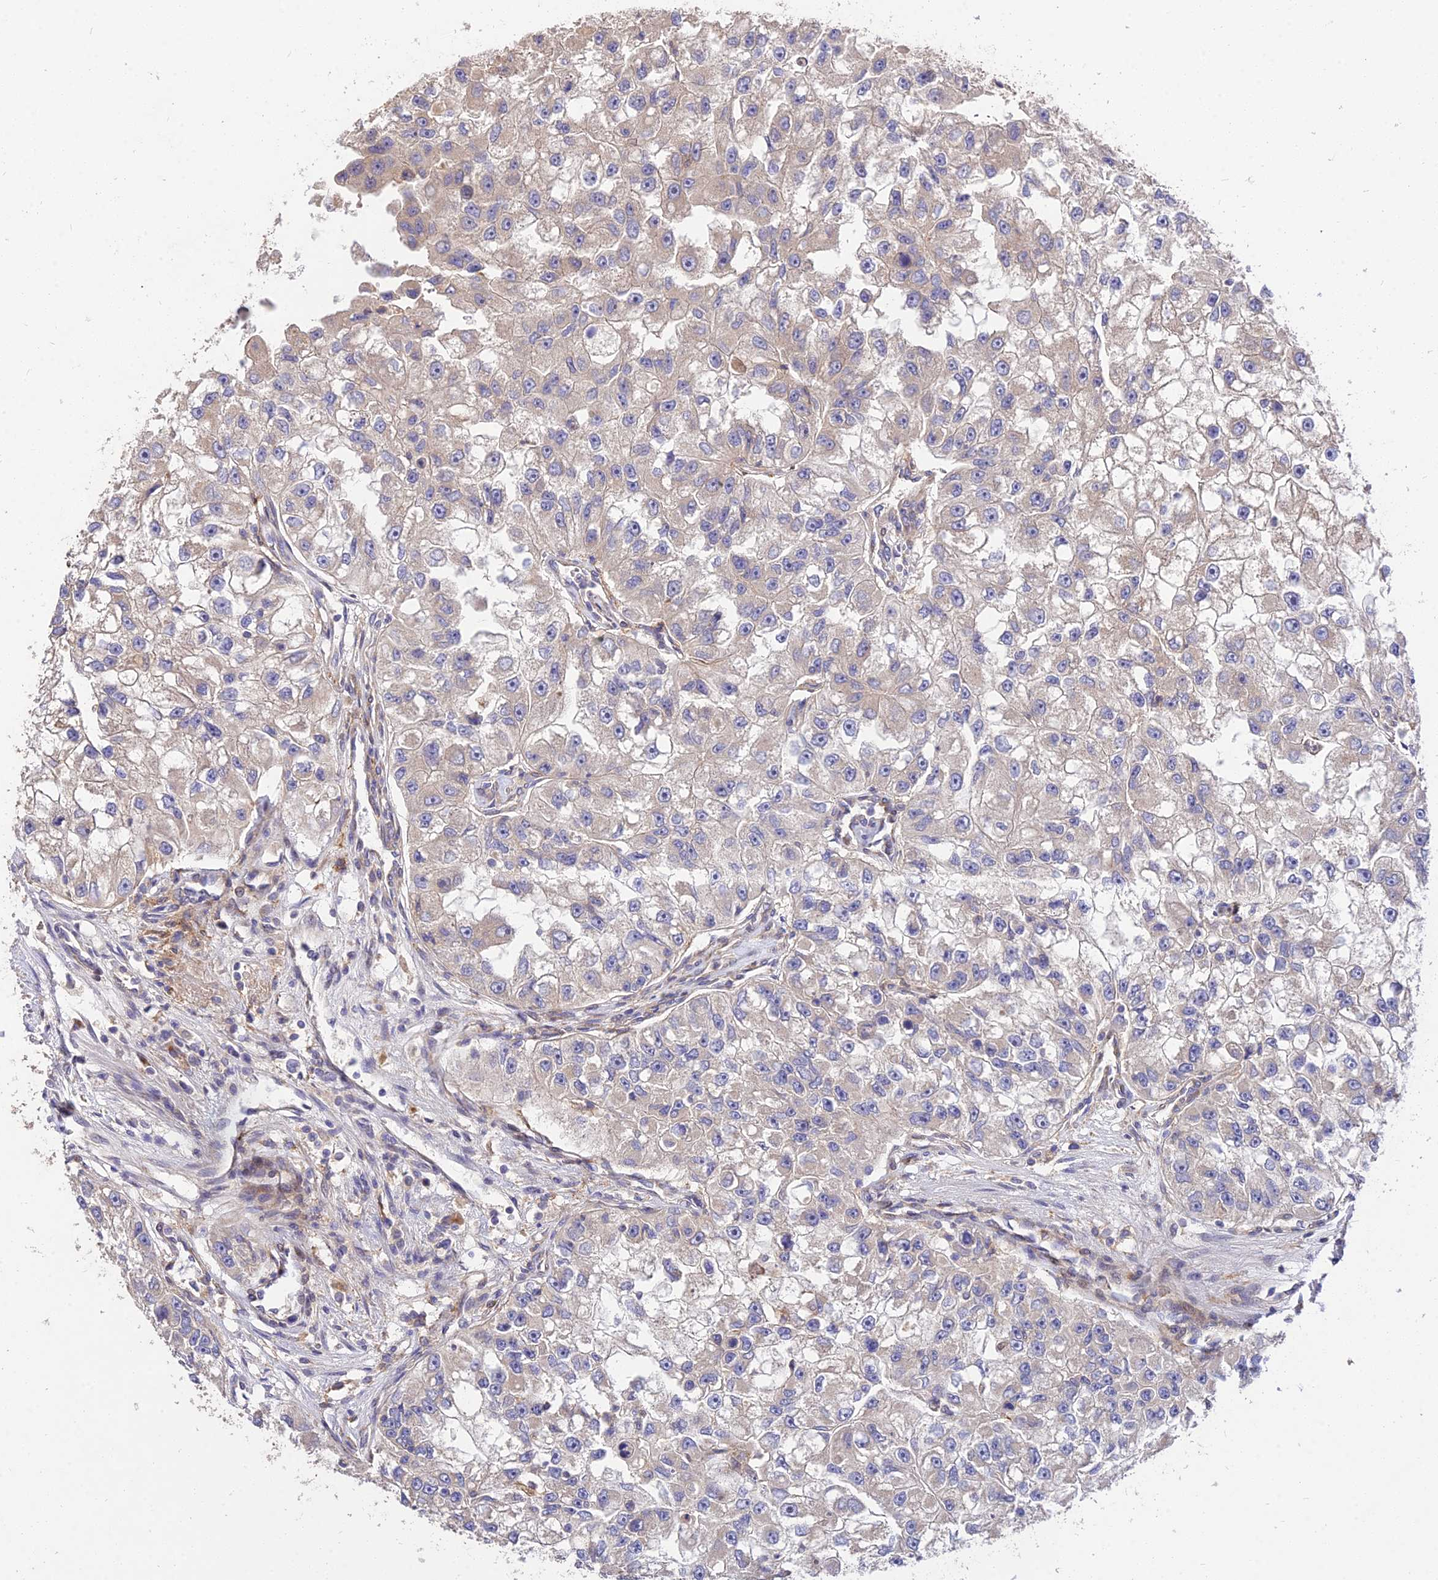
{"staining": {"intensity": "weak", "quantity": "25%-75%", "location": "cytoplasmic/membranous"}, "tissue": "renal cancer", "cell_type": "Tumor cells", "image_type": "cancer", "snomed": [{"axis": "morphology", "description": "Adenocarcinoma, NOS"}, {"axis": "topography", "description": "Kidney"}], "caption": "Immunohistochemical staining of human renal cancer (adenocarcinoma) shows weak cytoplasmic/membranous protein positivity in about 25%-75% of tumor cells.", "gene": "ROCK1", "patient": {"sex": "male", "age": 63}}